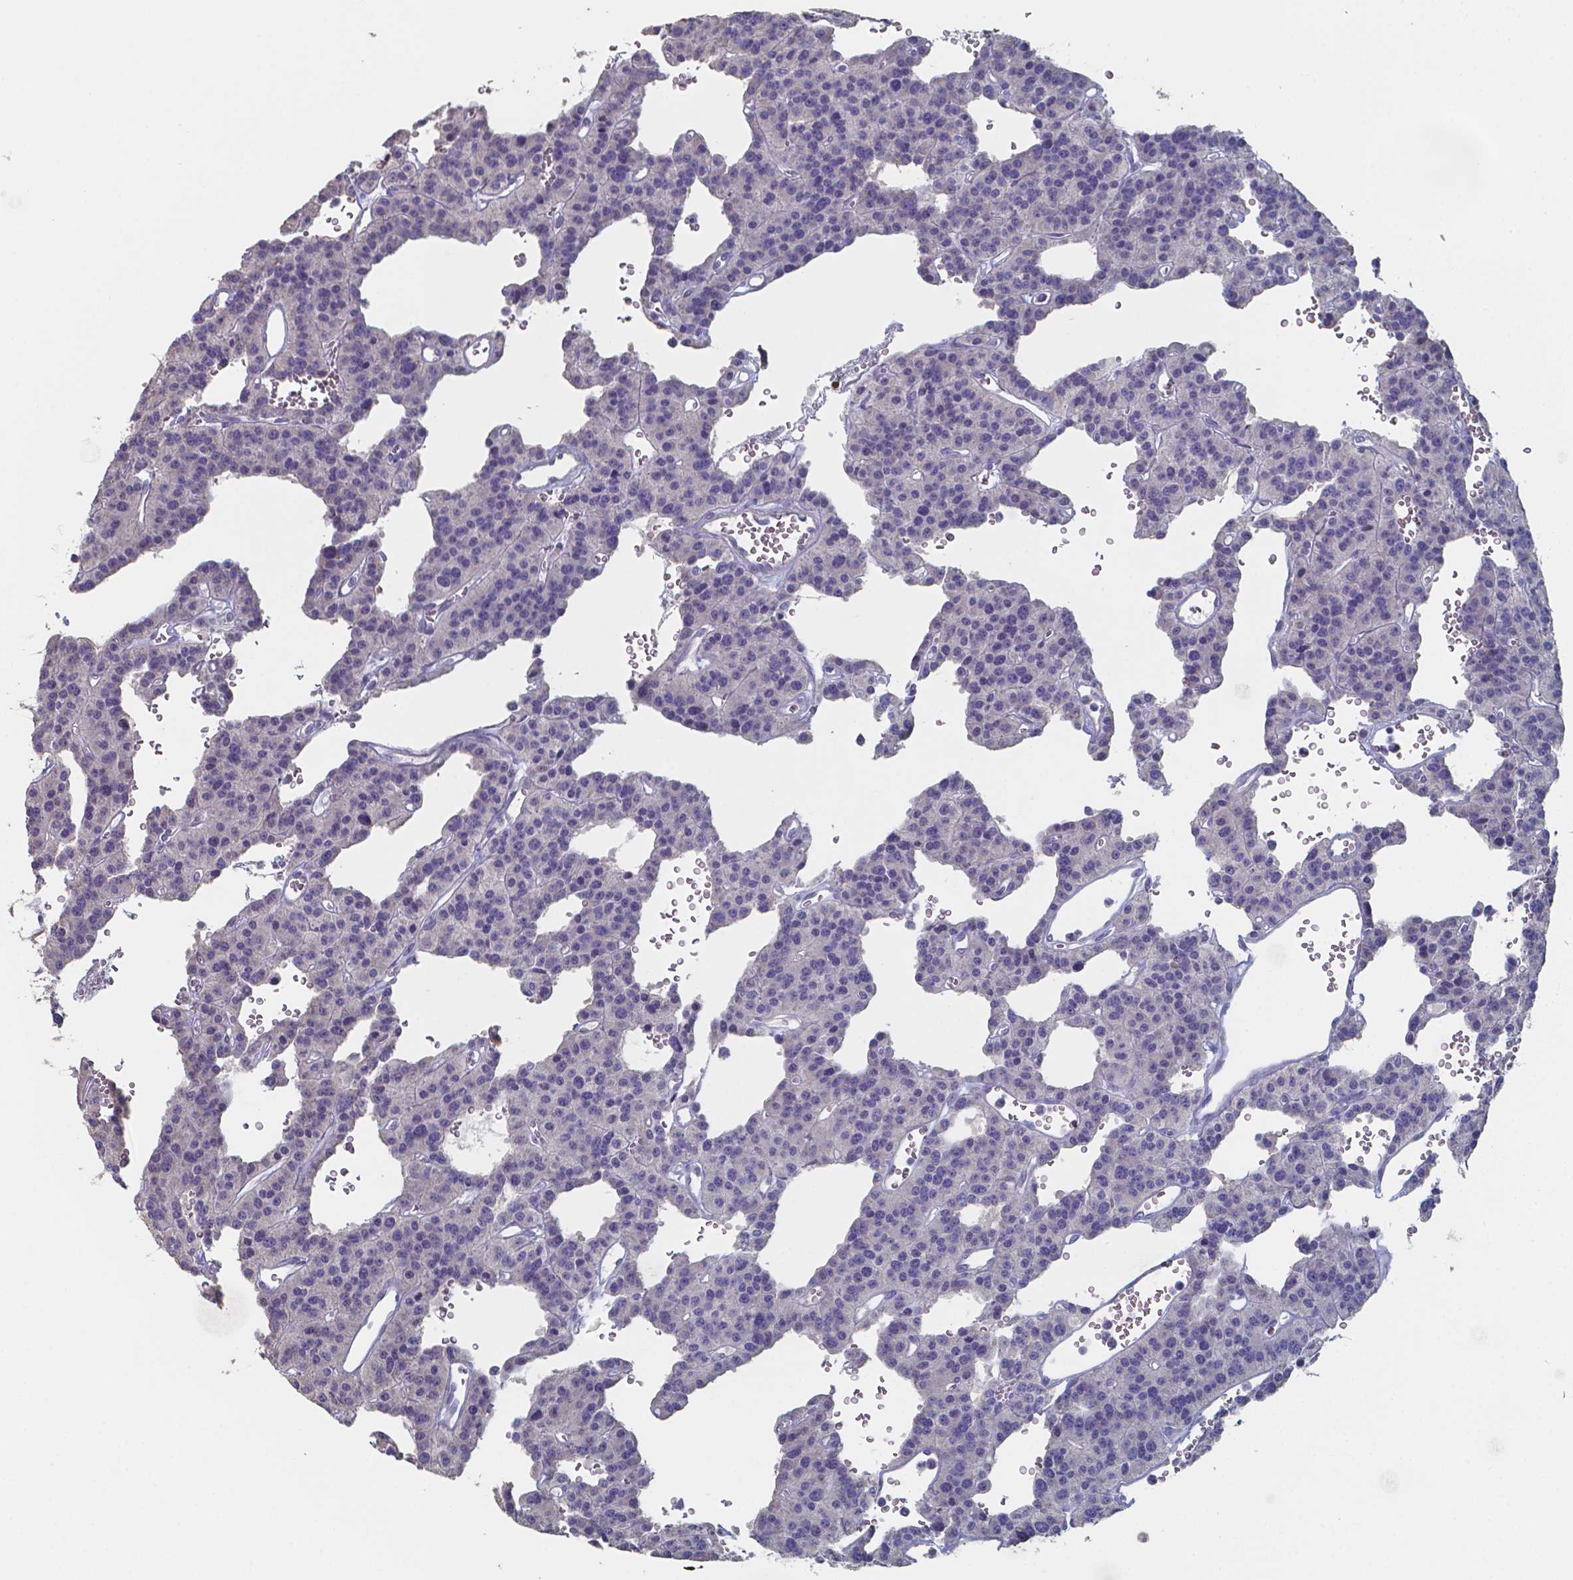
{"staining": {"intensity": "negative", "quantity": "none", "location": "none"}, "tissue": "carcinoid", "cell_type": "Tumor cells", "image_type": "cancer", "snomed": [{"axis": "morphology", "description": "Carcinoid, malignant, NOS"}, {"axis": "topography", "description": "Lung"}], "caption": "Immunohistochemical staining of human carcinoid displays no significant expression in tumor cells.", "gene": "FOXJ1", "patient": {"sex": "female", "age": 71}}